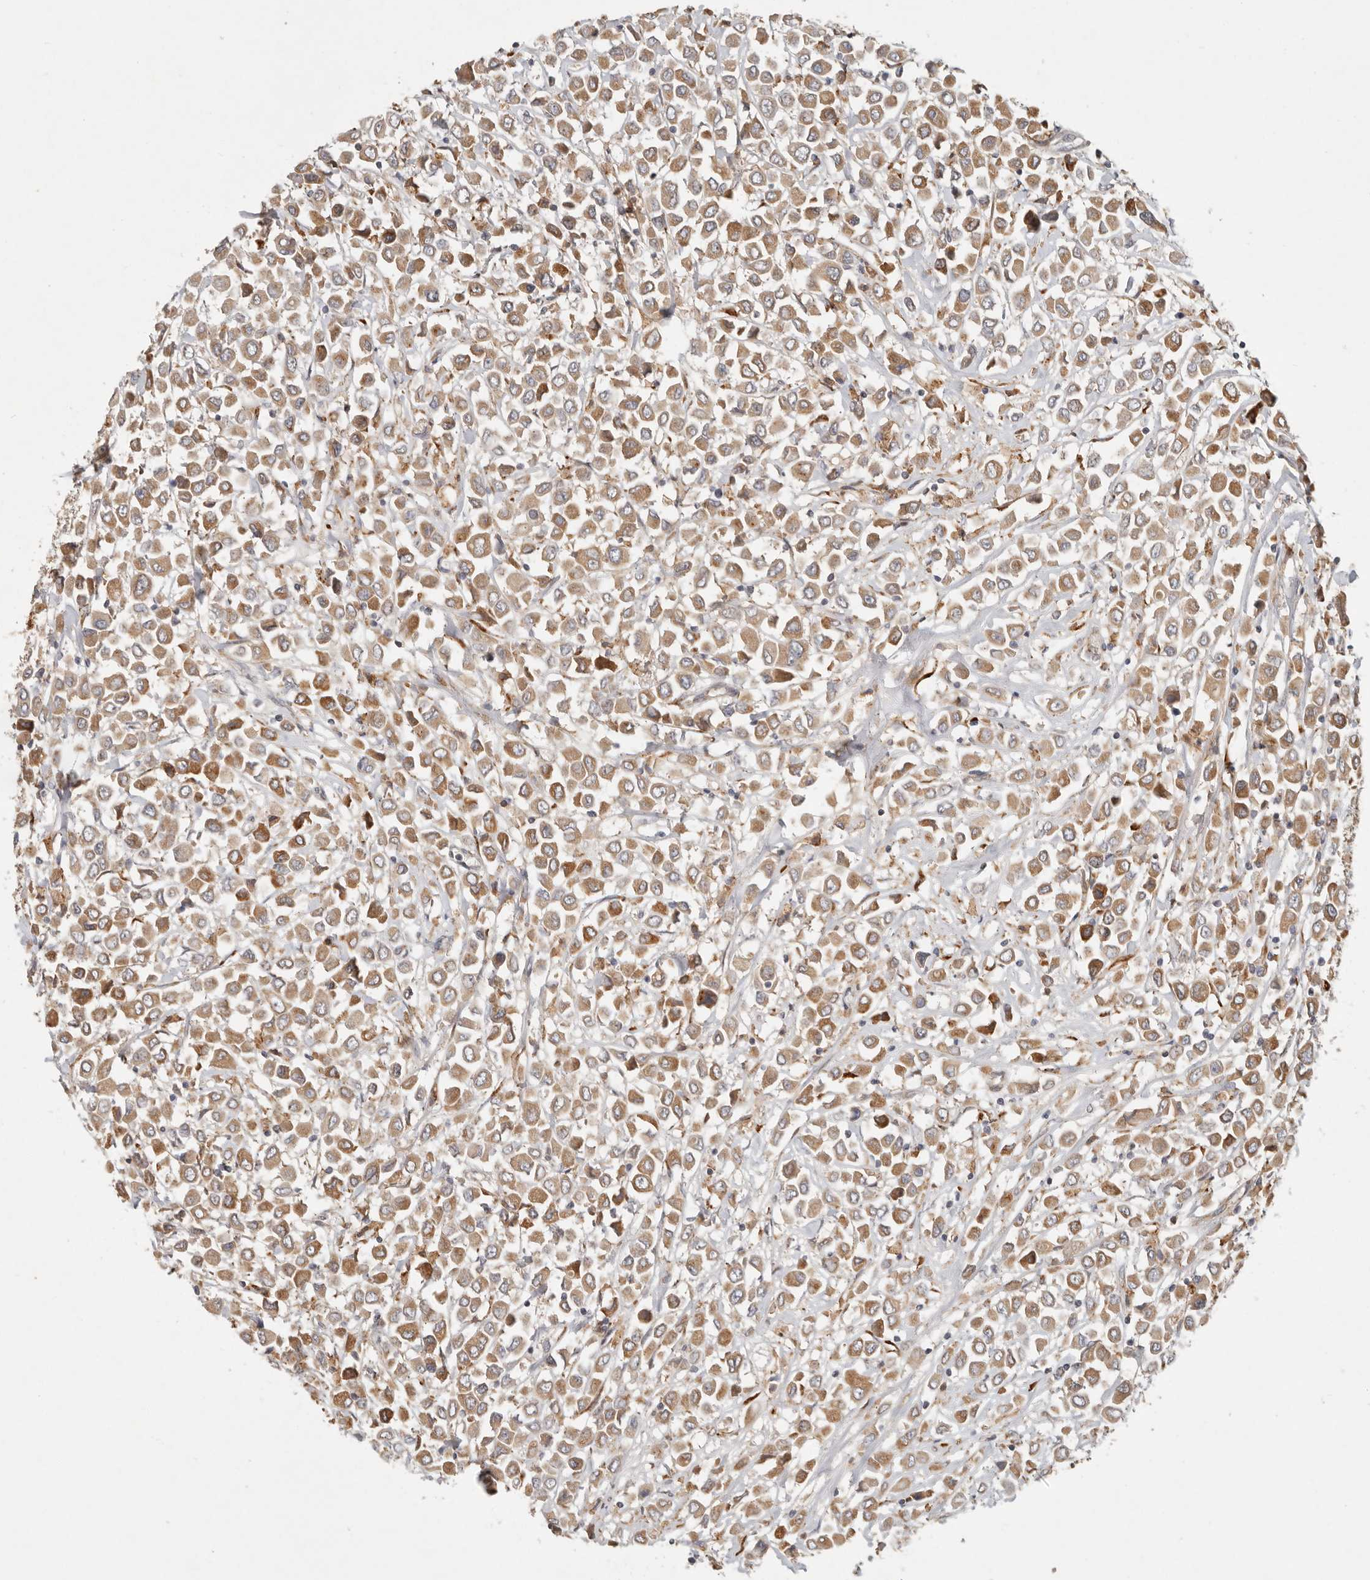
{"staining": {"intensity": "moderate", "quantity": ">75%", "location": "cytoplasmic/membranous"}, "tissue": "breast cancer", "cell_type": "Tumor cells", "image_type": "cancer", "snomed": [{"axis": "morphology", "description": "Duct carcinoma"}, {"axis": "topography", "description": "Breast"}], "caption": "Immunohistochemistry micrograph of human breast intraductal carcinoma stained for a protein (brown), which reveals medium levels of moderate cytoplasmic/membranous staining in about >75% of tumor cells.", "gene": "ARHGEF10L", "patient": {"sex": "female", "age": 61}}